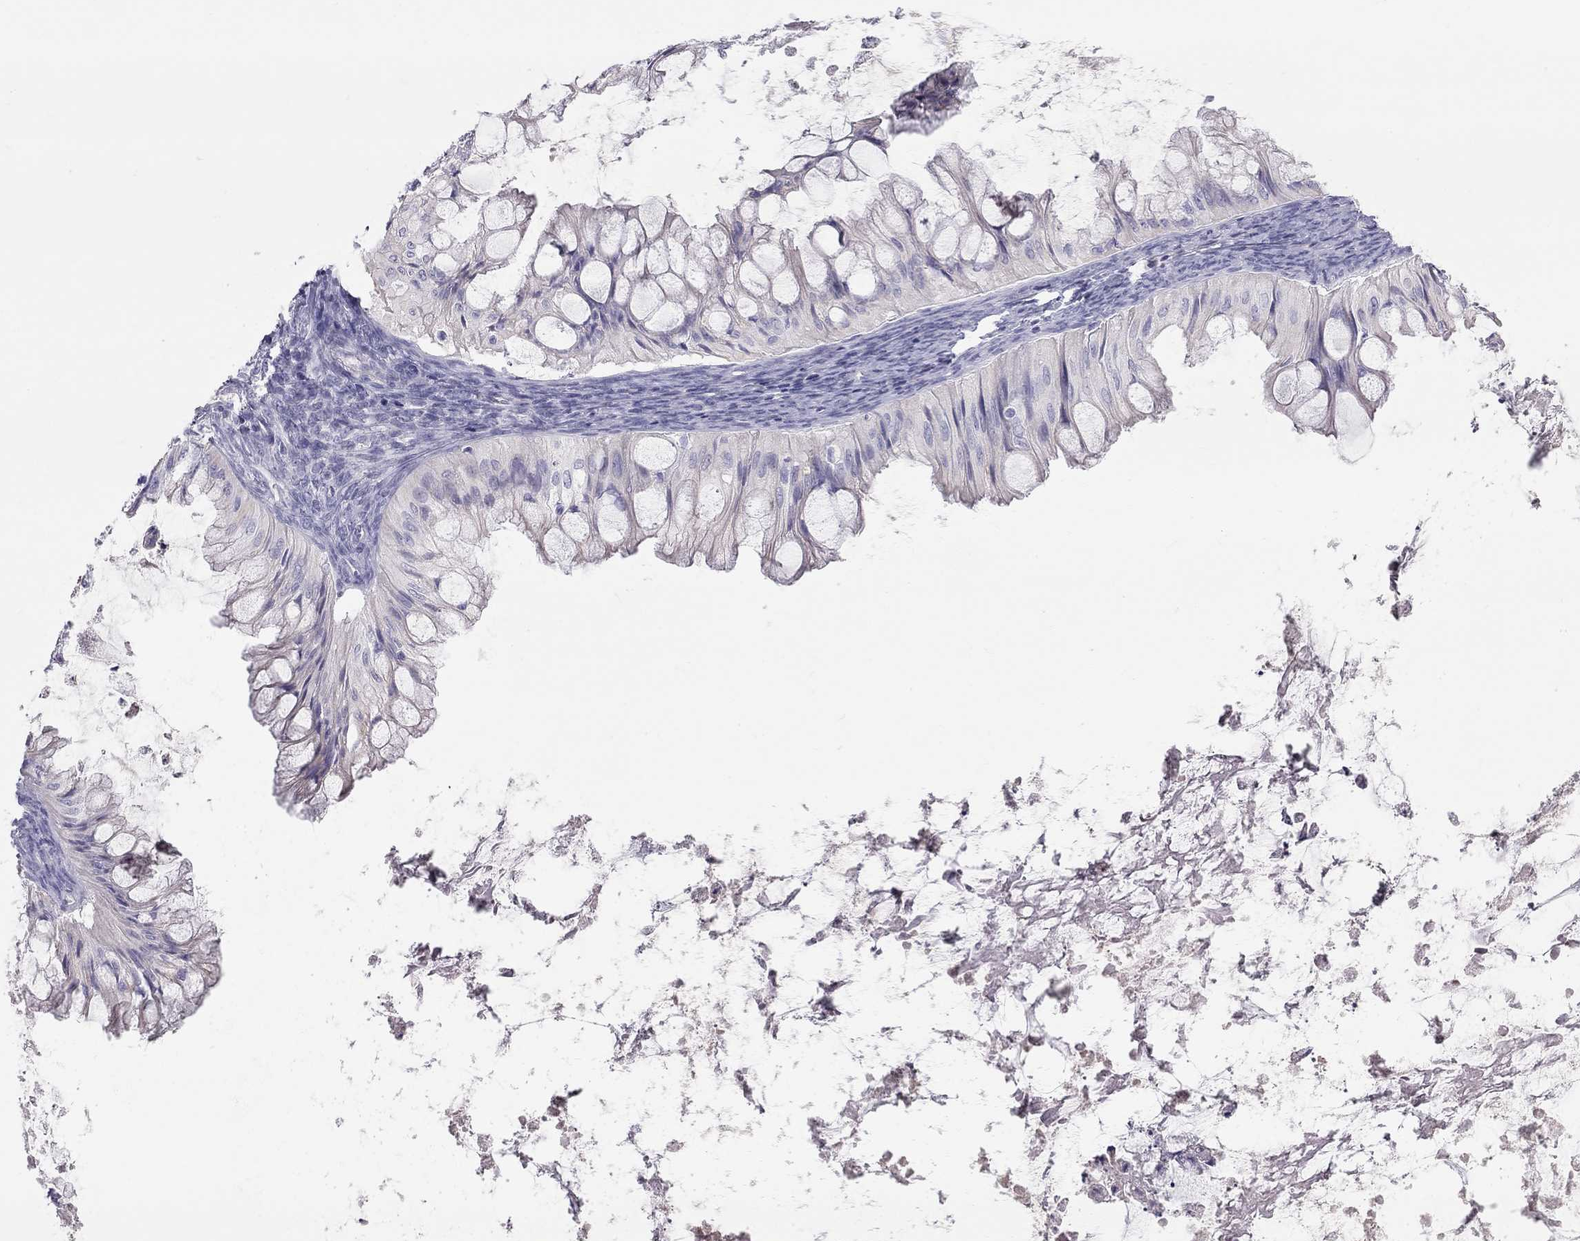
{"staining": {"intensity": "negative", "quantity": "none", "location": "none"}, "tissue": "ovarian cancer", "cell_type": "Tumor cells", "image_type": "cancer", "snomed": [{"axis": "morphology", "description": "Cystadenocarcinoma, mucinous, NOS"}, {"axis": "topography", "description": "Ovary"}], "caption": "Immunohistochemistry (IHC) image of human ovarian cancer (mucinous cystadenocarcinoma) stained for a protein (brown), which displays no positivity in tumor cells. (Stains: DAB immunohistochemistry (IHC) with hematoxylin counter stain, Microscopy: brightfield microscopy at high magnification).", "gene": "TDRD6", "patient": {"sex": "female", "age": 57}}